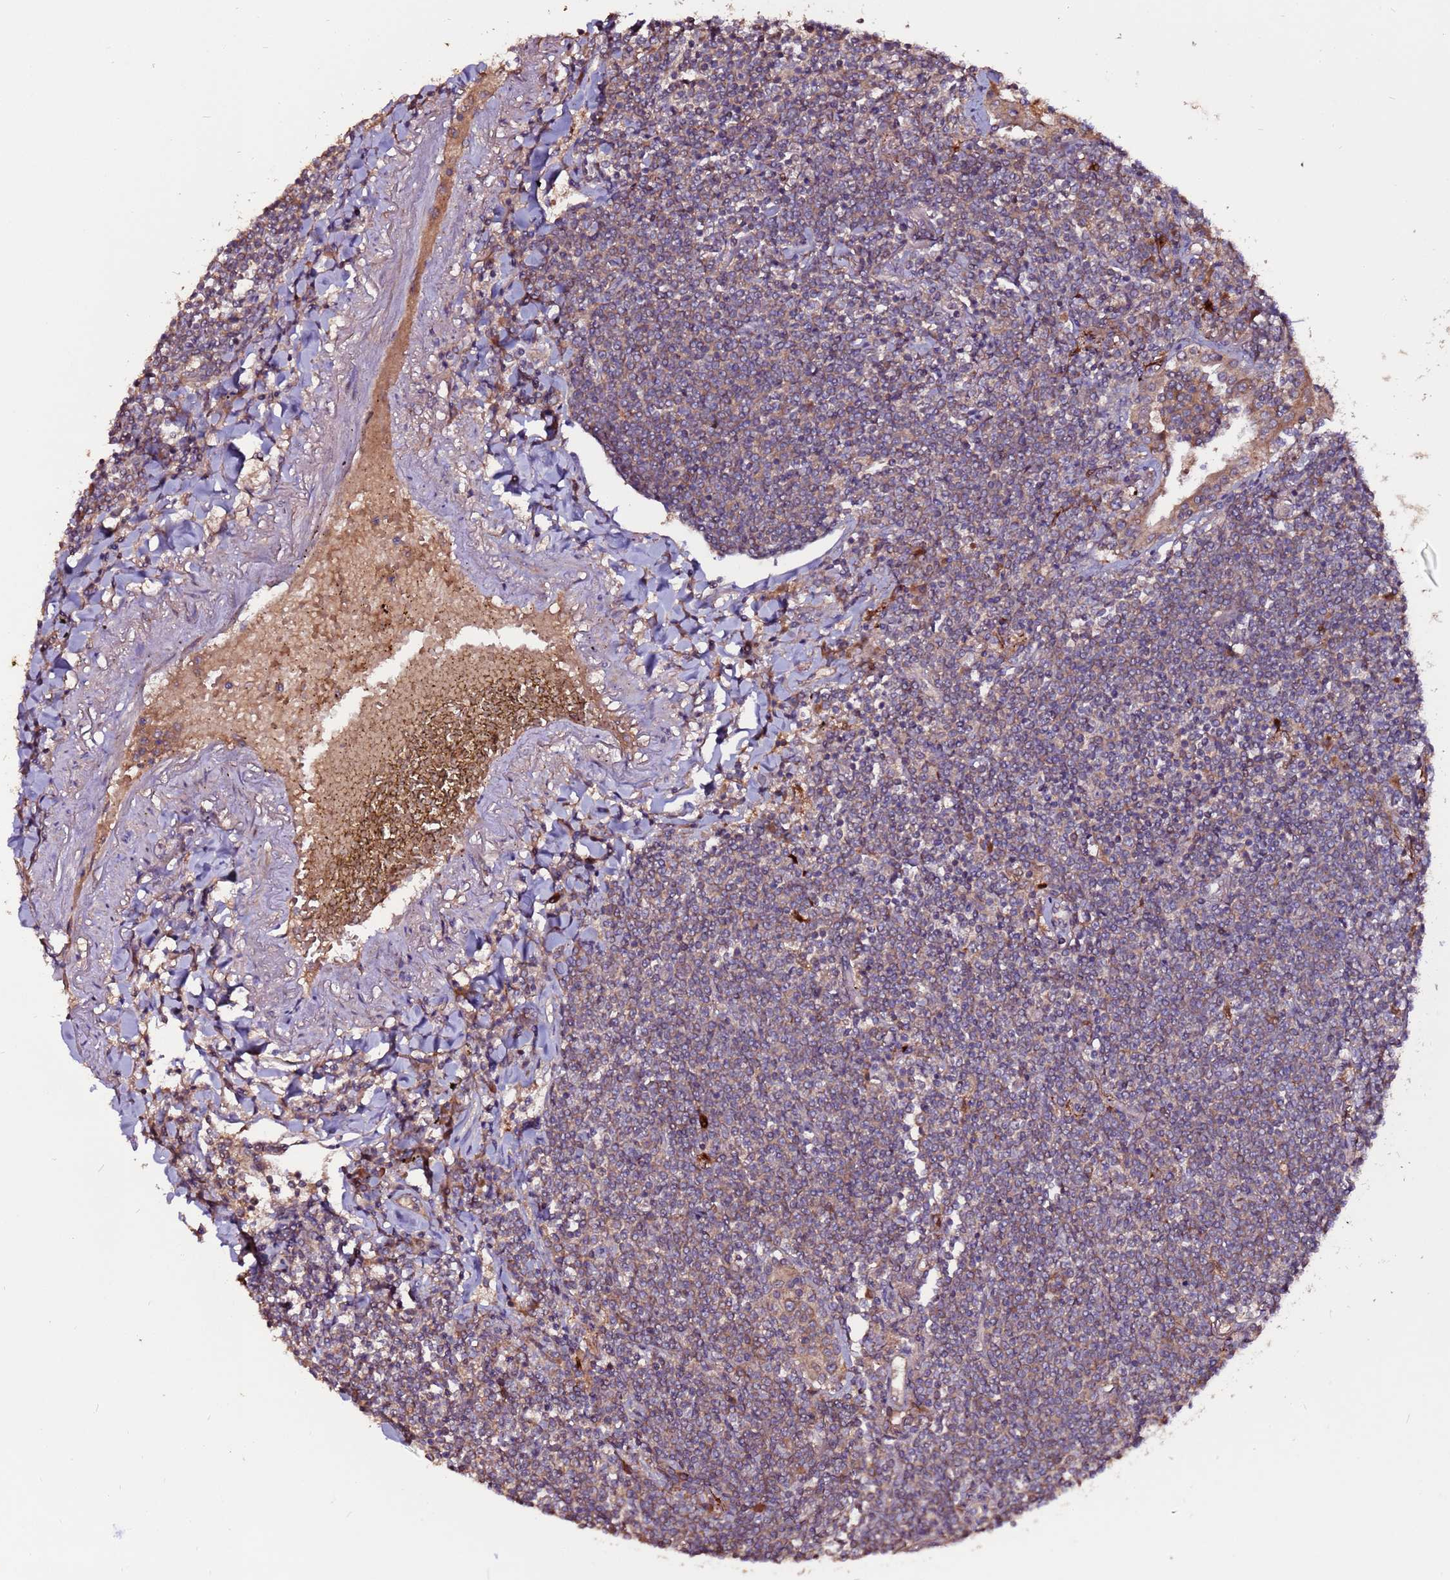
{"staining": {"intensity": "weak", "quantity": "<25%", "location": "cytoplasmic/membranous"}, "tissue": "lymphoma", "cell_type": "Tumor cells", "image_type": "cancer", "snomed": [{"axis": "morphology", "description": "Malignant lymphoma, non-Hodgkin's type, Low grade"}, {"axis": "topography", "description": "Lung"}], "caption": "Immunohistochemistry of lymphoma demonstrates no staining in tumor cells.", "gene": "RPS15A", "patient": {"sex": "female", "age": 71}}